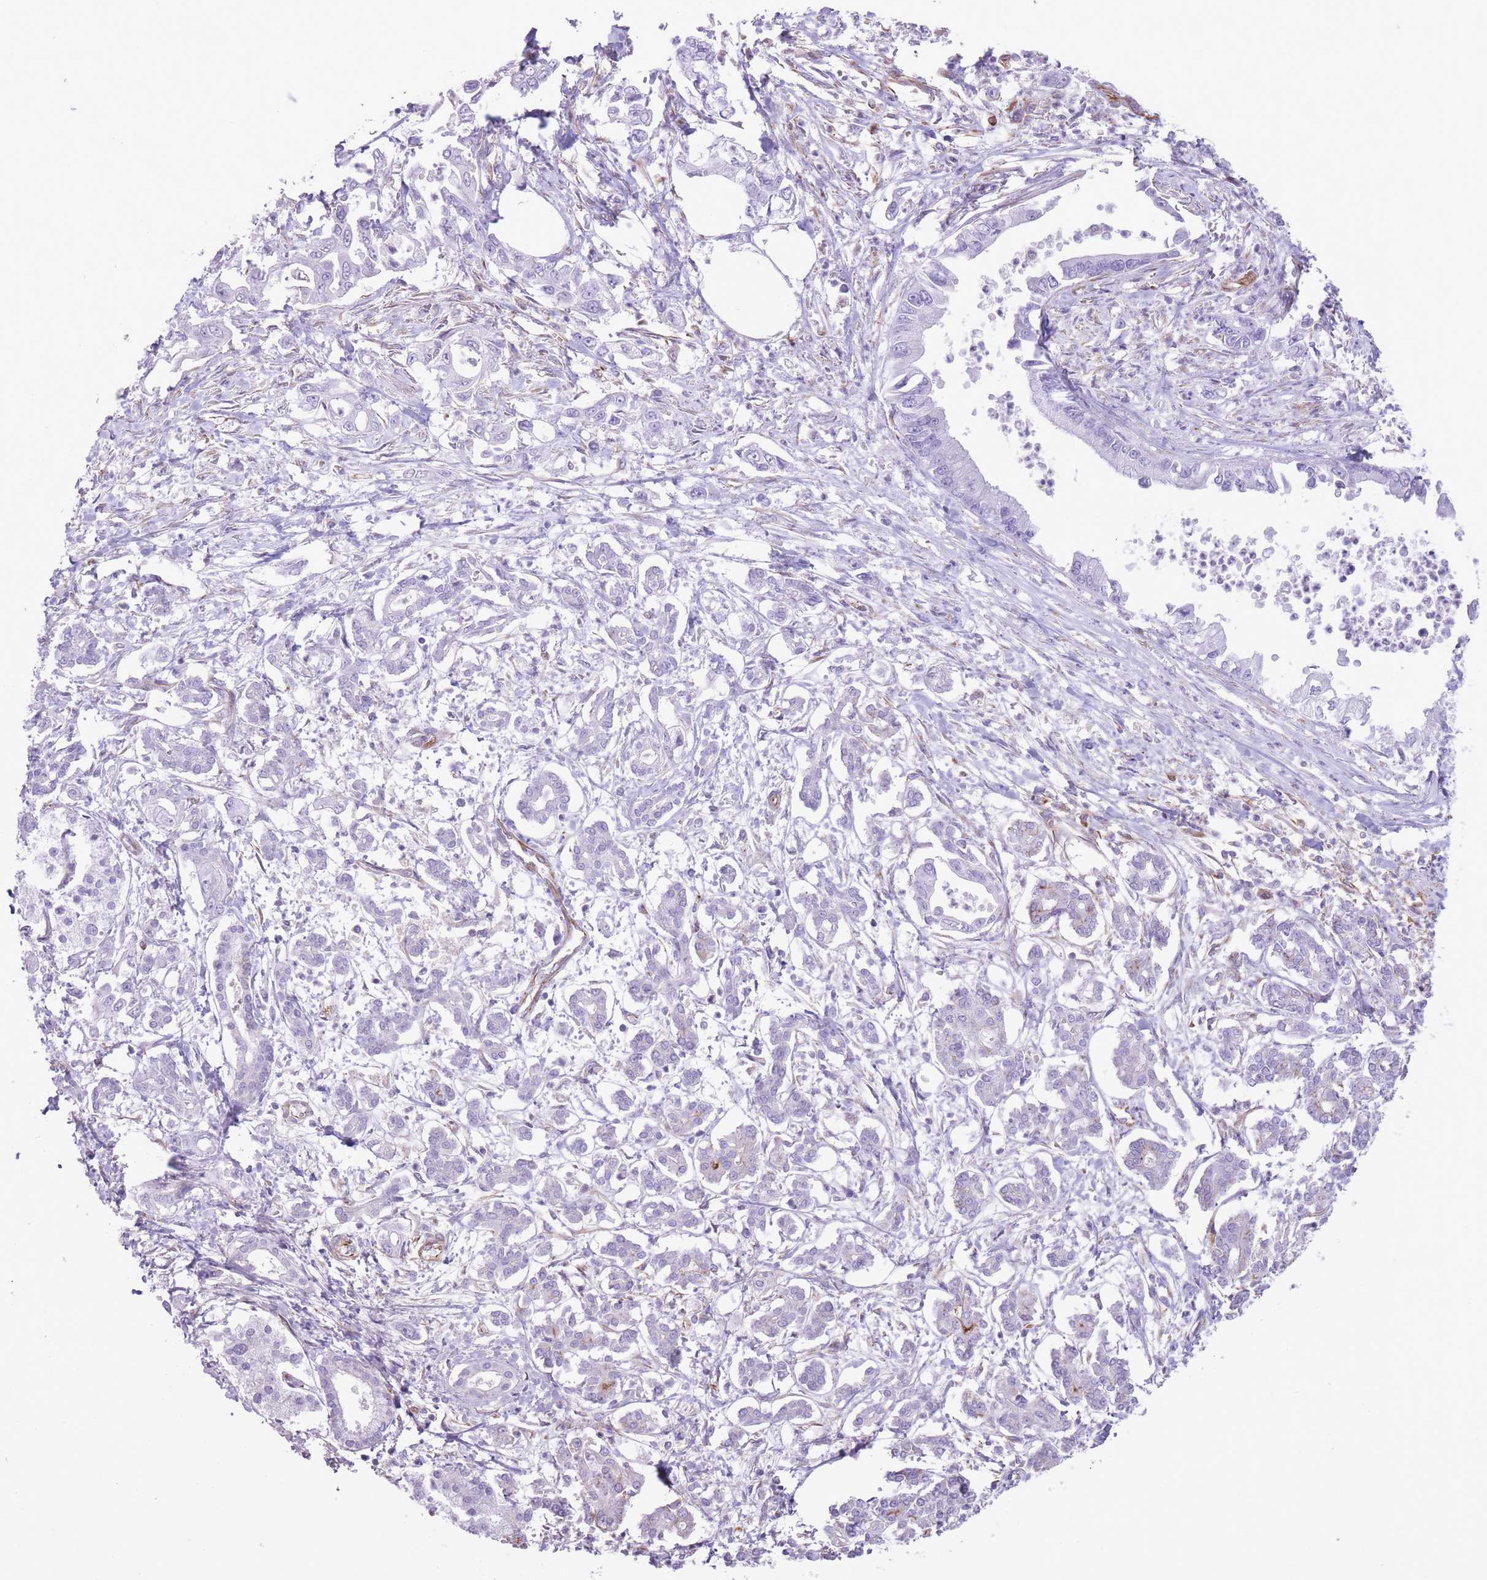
{"staining": {"intensity": "negative", "quantity": "none", "location": "none"}, "tissue": "pancreatic cancer", "cell_type": "Tumor cells", "image_type": "cancer", "snomed": [{"axis": "morphology", "description": "Adenocarcinoma, NOS"}, {"axis": "topography", "description": "Pancreas"}], "caption": "High power microscopy histopathology image of an immunohistochemistry micrograph of pancreatic adenocarcinoma, revealing no significant expression in tumor cells.", "gene": "PTCD1", "patient": {"sex": "male", "age": 61}}